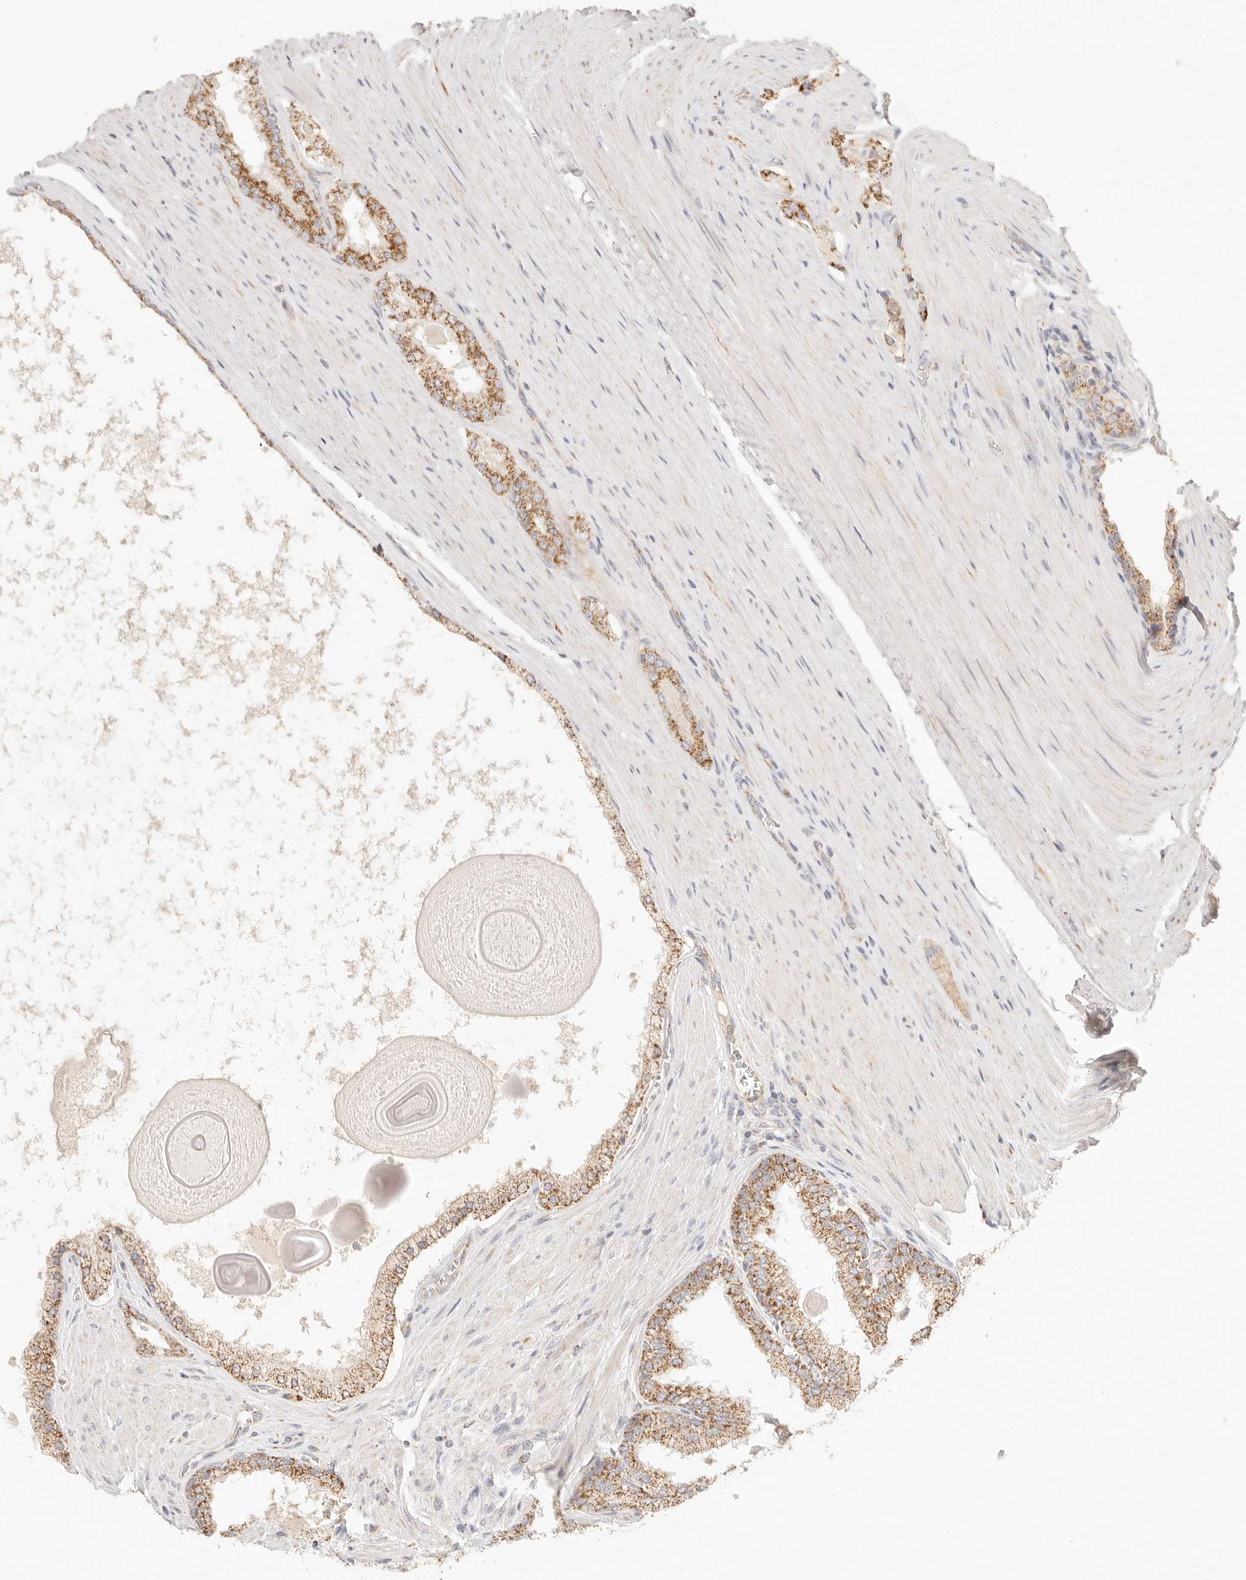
{"staining": {"intensity": "moderate", "quantity": ">75%", "location": "cytoplasmic/membranous"}, "tissue": "prostate cancer", "cell_type": "Tumor cells", "image_type": "cancer", "snomed": [{"axis": "morphology", "description": "Adenocarcinoma, High grade"}, {"axis": "topography", "description": "Prostate"}], "caption": "Prostate cancer (high-grade adenocarcinoma) tissue shows moderate cytoplasmic/membranous staining in about >75% of tumor cells", "gene": "COA6", "patient": {"sex": "male", "age": 60}}